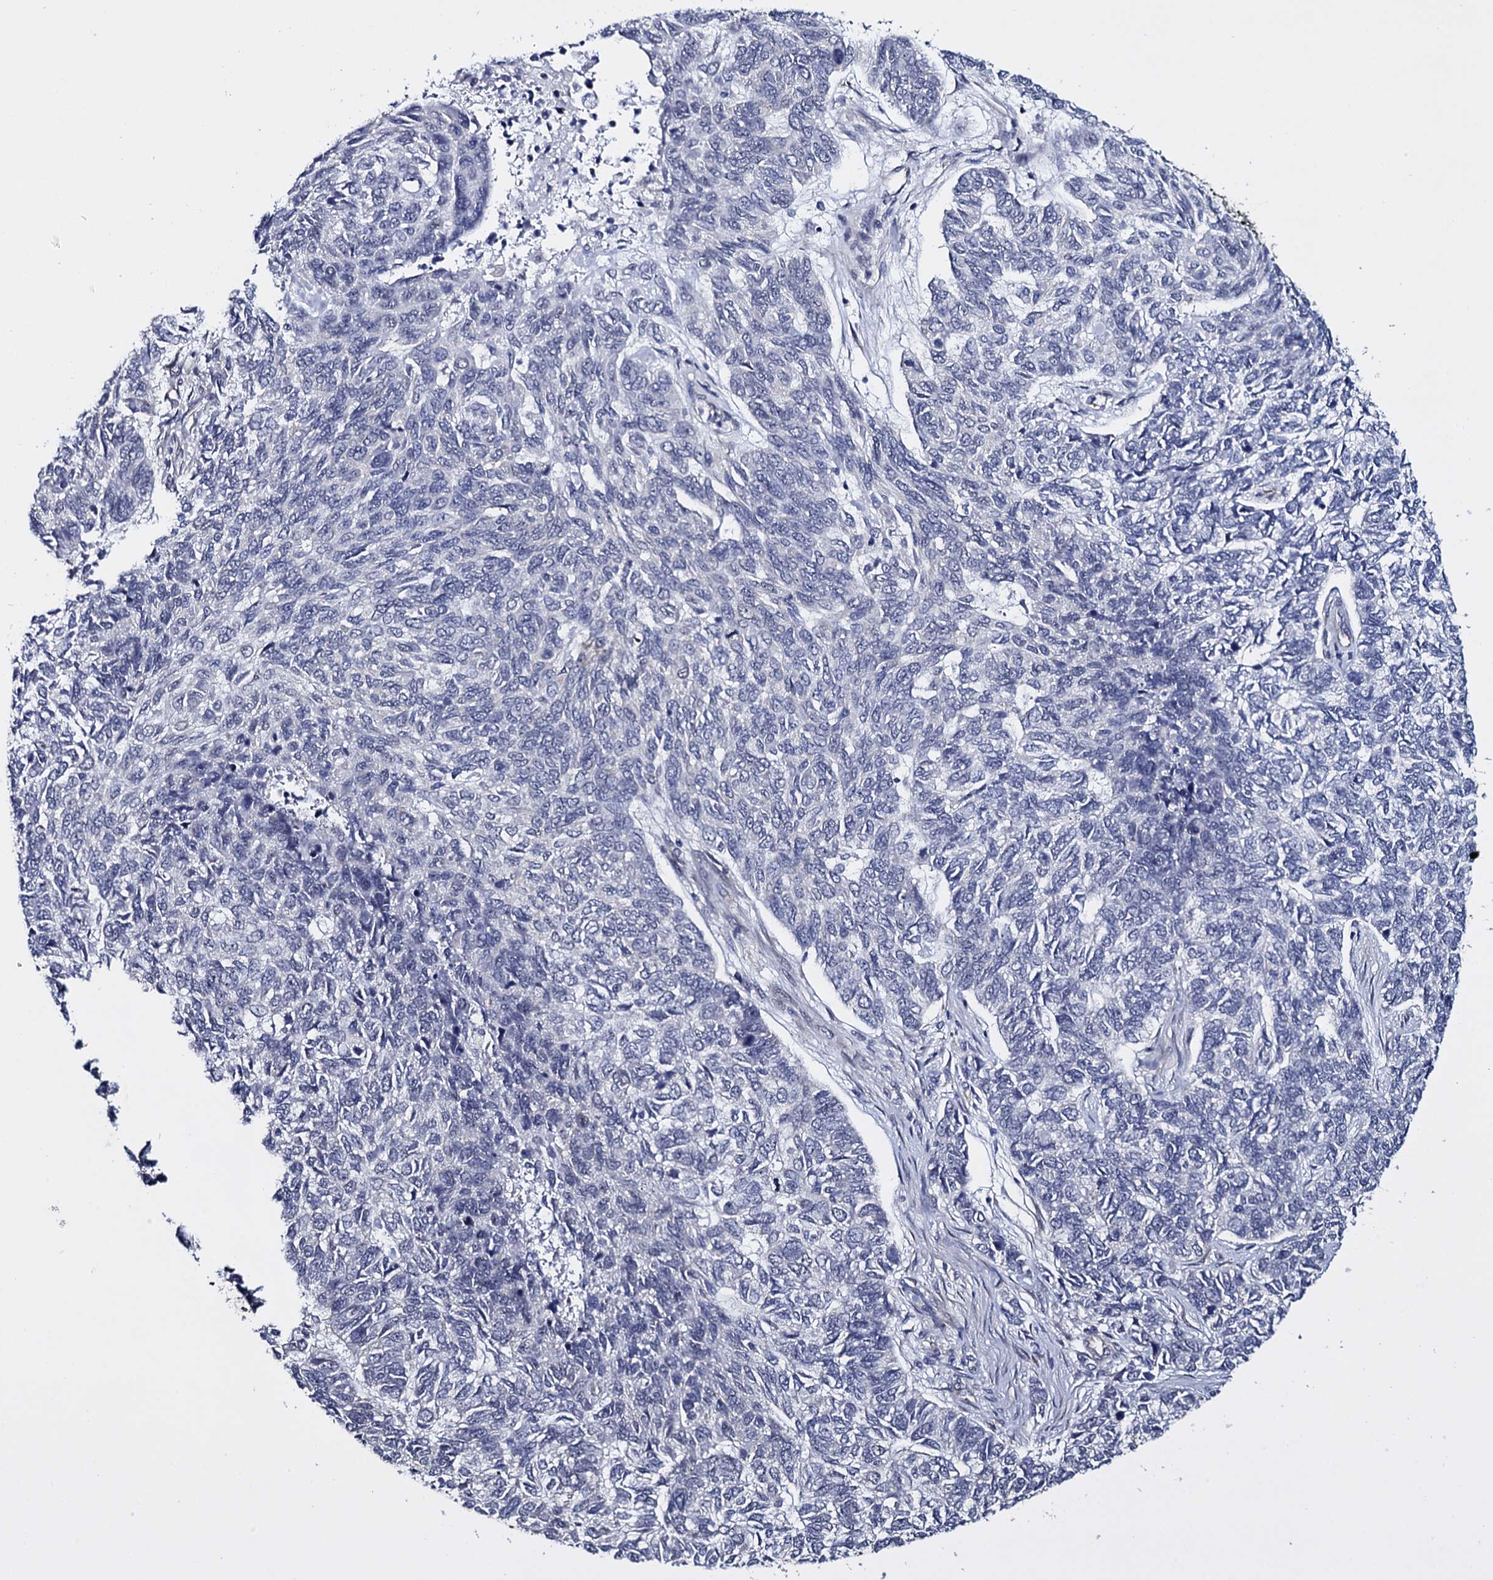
{"staining": {"intensity": "negative", "quantity": "none", "location": "none"}, "tissue": "skin cancer", "cell_type": "Tumor cells", "image_type": "cancer", "snomed": [{"axis": "morphology", "description": "Basal cell carcinoma"}, {"axis": "topography", "description": "Skin"}], "caption": "High magnification brightfield microscopy of basal cell carcinoma (skin) stained with DAB (3,3'-diaminobenzidine) (brown) and counterstained with hematoxylin (blue): tumor cells show no significant staining.", "gene": "GAREM1", "patient": {"sex": "female", "age": 65}}